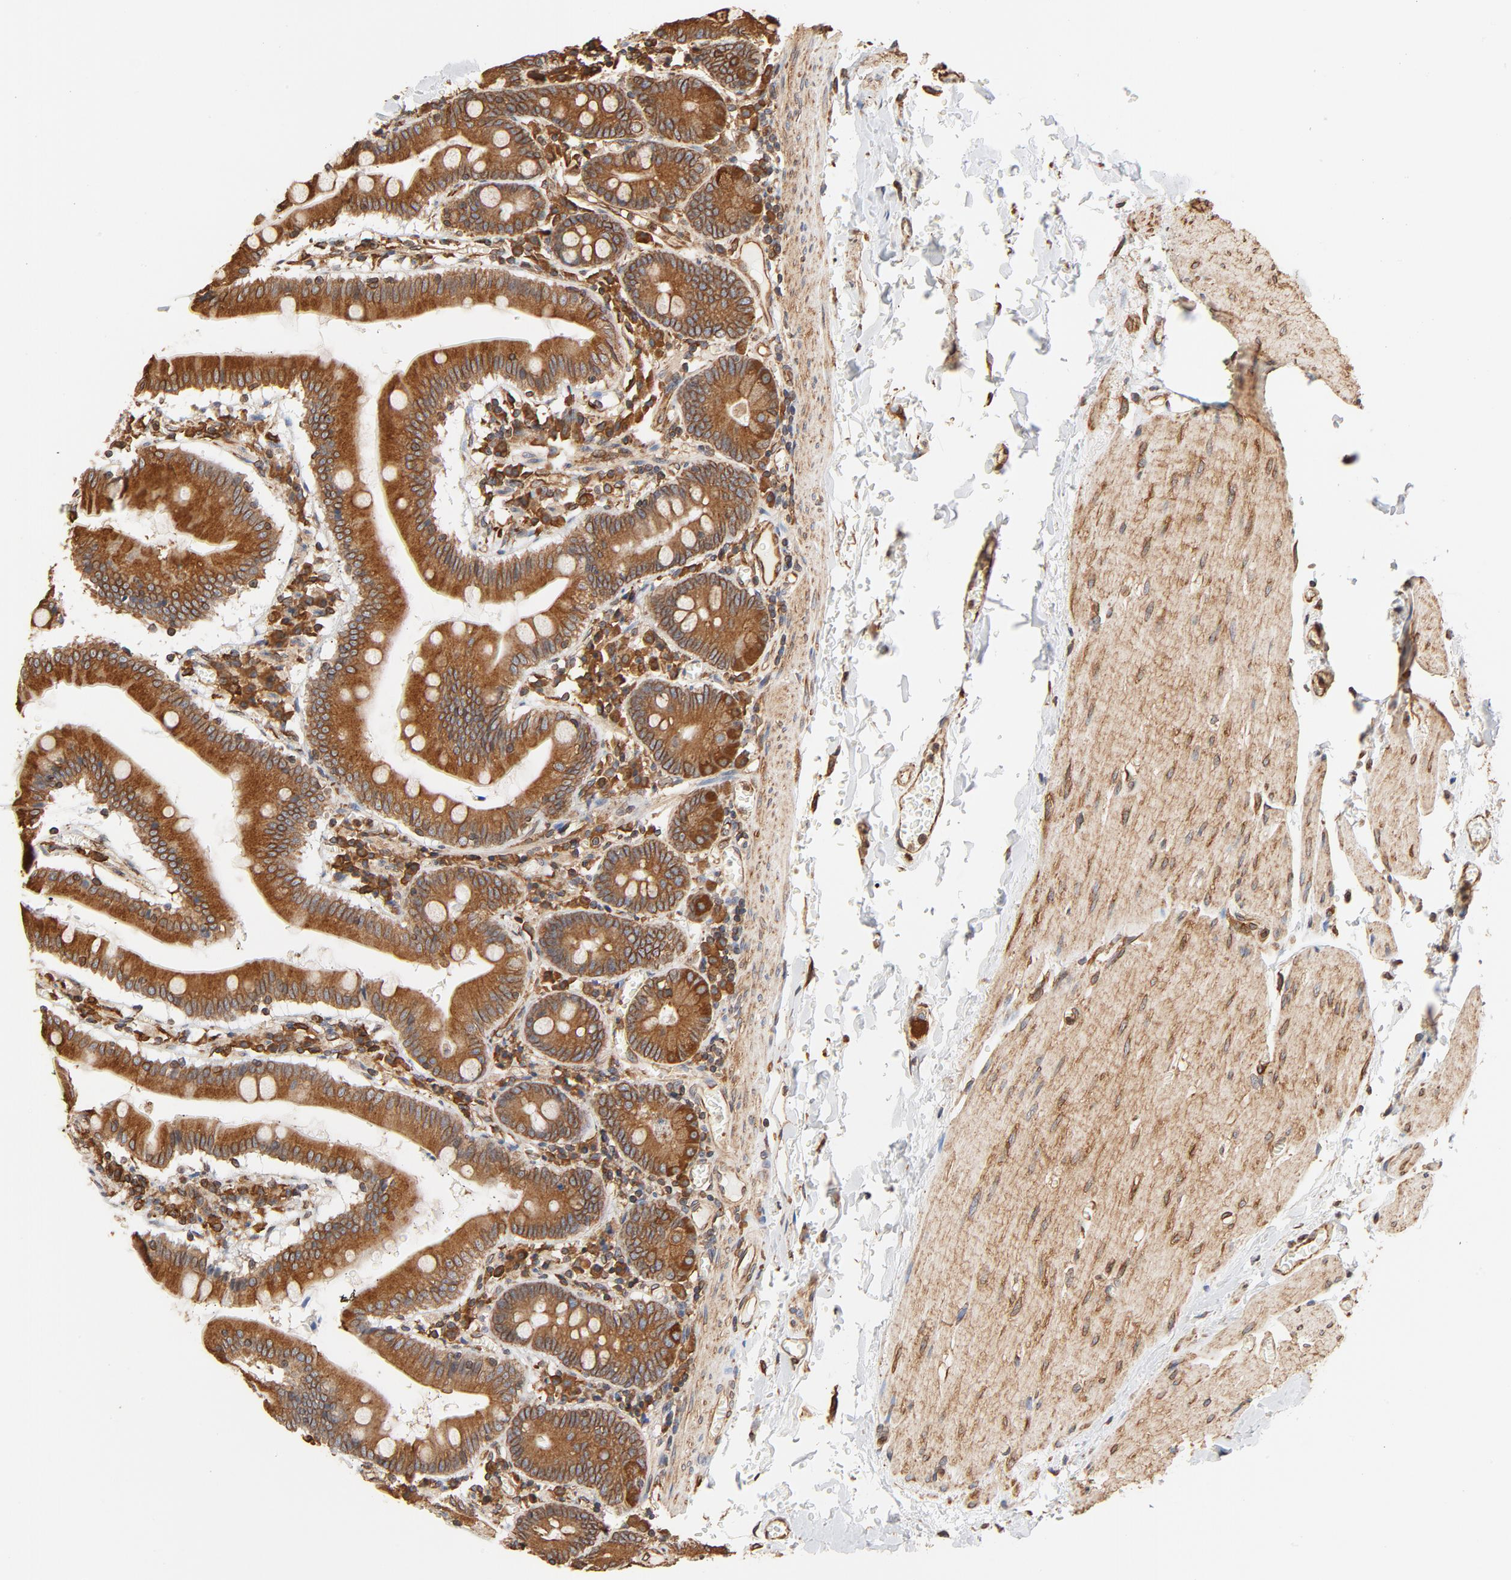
{"staining": {"intensity": "moderate", "quantity": ">75%", "location": "cytoplasmic/membranous"}, "tissue": "small intestine", "cell_type": "Glandular cells", "image_type": "normal", "snomed": [{"axis": "morphology", "description": "Normal tissue, NOS"}, {"axis": "topography", "description": "Small intestine"}], "caption": "Moderate cytoplasmic/membranous positivity is seen in approximately >75% of glandular cells in benign small intestine. (brown staining indicates protein expression, while blue staining denotes nuclei).", "gene": "BCAP31", "patient": {"sex": "male", "age": 71}}